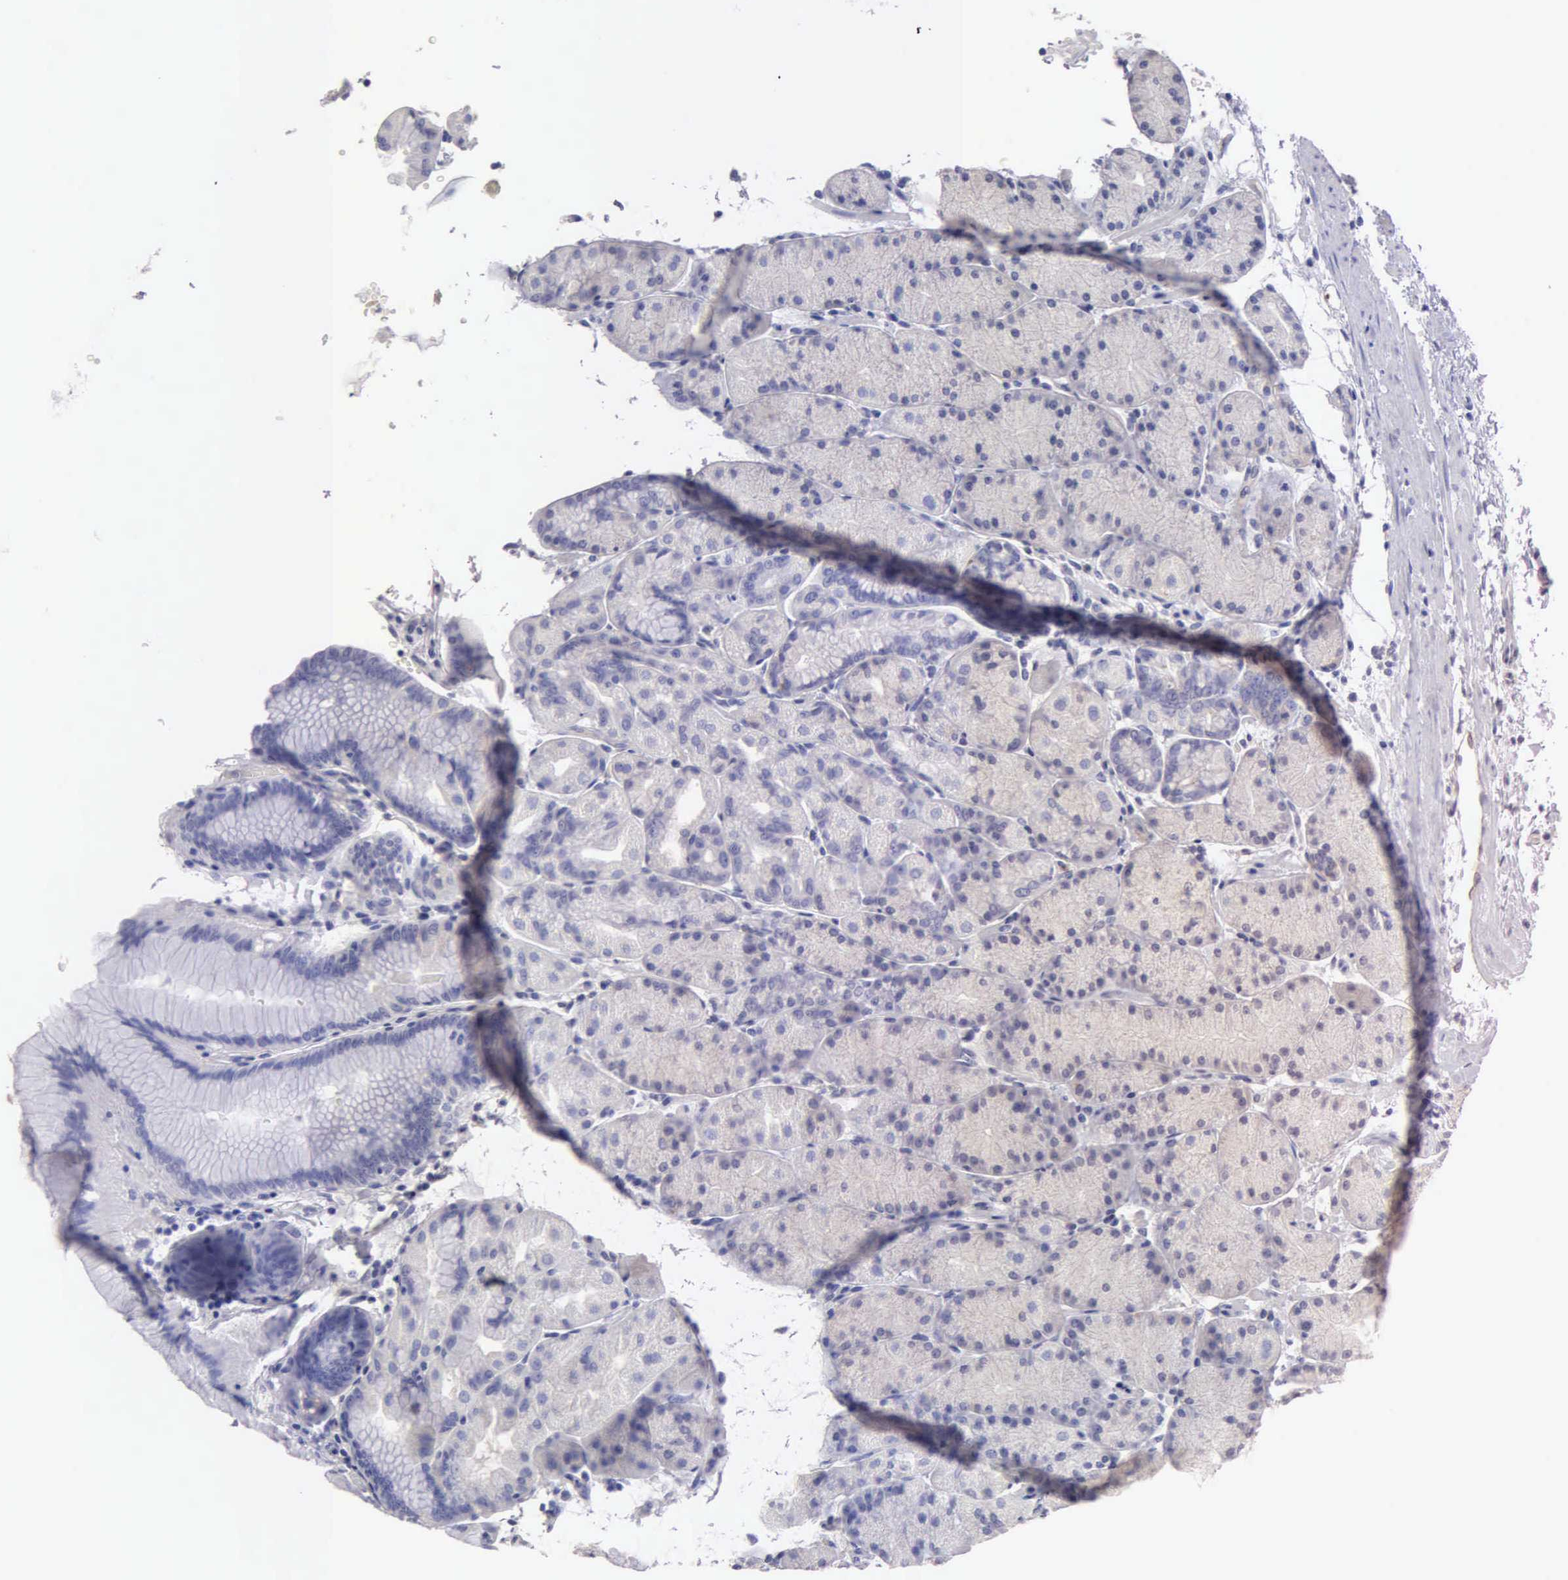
{"staining": {"intensity": "negative", "quantity": "none", "location": "none"}, "tissue": "stomach", "cell_type": "Glandular cells", "image_type": "normal", "snomed": [{"axis": "morphology", "description": "Normal tissue, NOS"}, {"axis": "topography", "description": "Stomach, upper"}], "caption": "Immunohistochemistry (IHC) of normal stomach displays no positivity in glandular cells.", "gene": "APP", "patient": {"sex": "male", "age": 57}}